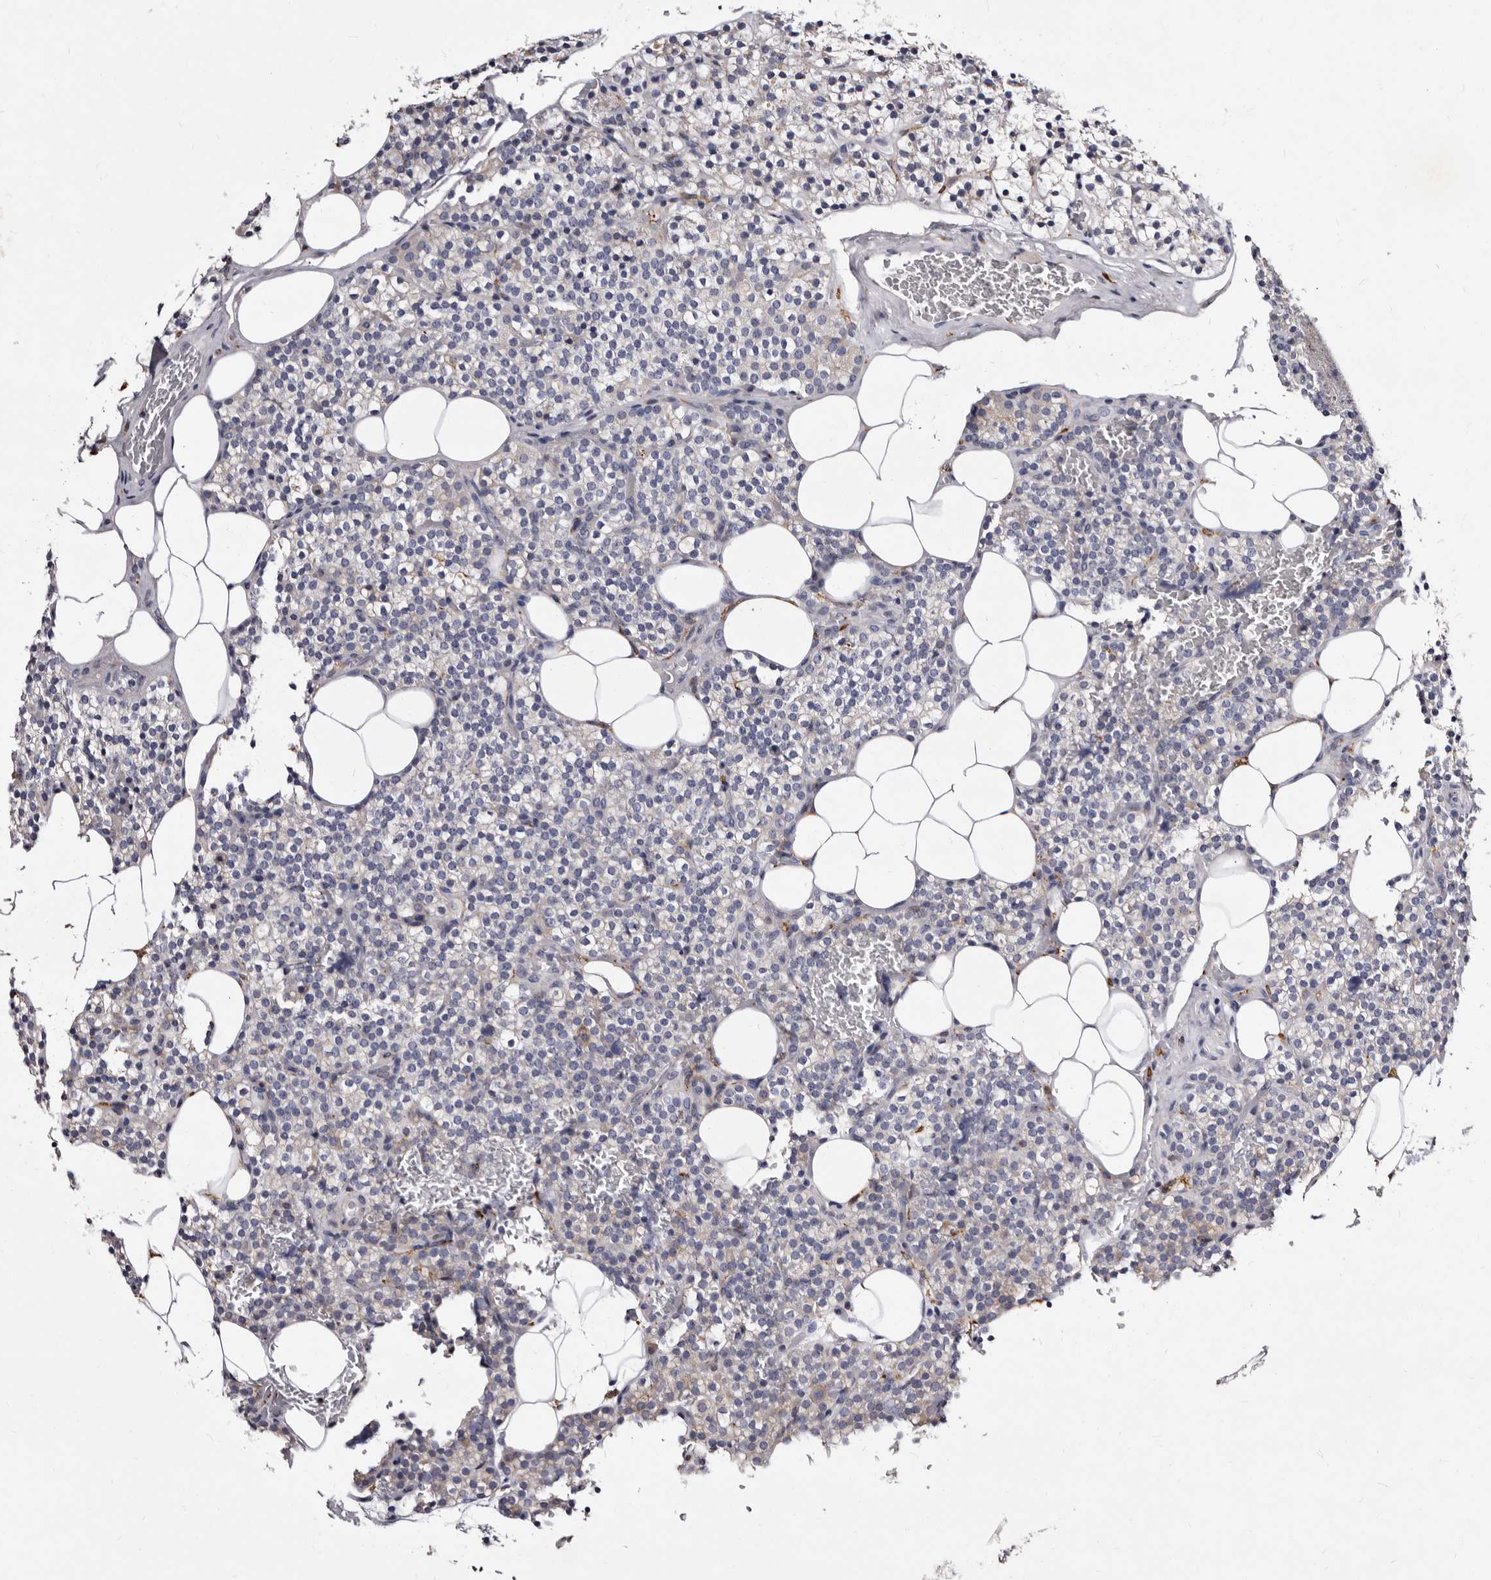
{"staining": {"intensity": "negative", "quantity": "none", "location": "none"}, "tissue": "parathyroid gland", "cell_type": "Glandular cells", "image_type": "normal", "snomed": [{"axis": "morphology", "description": "Normal tissue, NOS"}, {"axis": "morphology", "description": "Inflammation chronic"}, {"axis": "morphology", "description": "Goiter, colloid"}, {"axis": "topography", "description": "Thyroid gland"}, {"axis": "topography", "description": "Parathyroid gland"}], "caption": "Immunohistochemical staining of benign human parathyroid gland shows no significant positivity in glandular cells. Nuclei are stained in blue.", "gene": "AUNIP", "patient": {"sex": "male", "age": 65}}